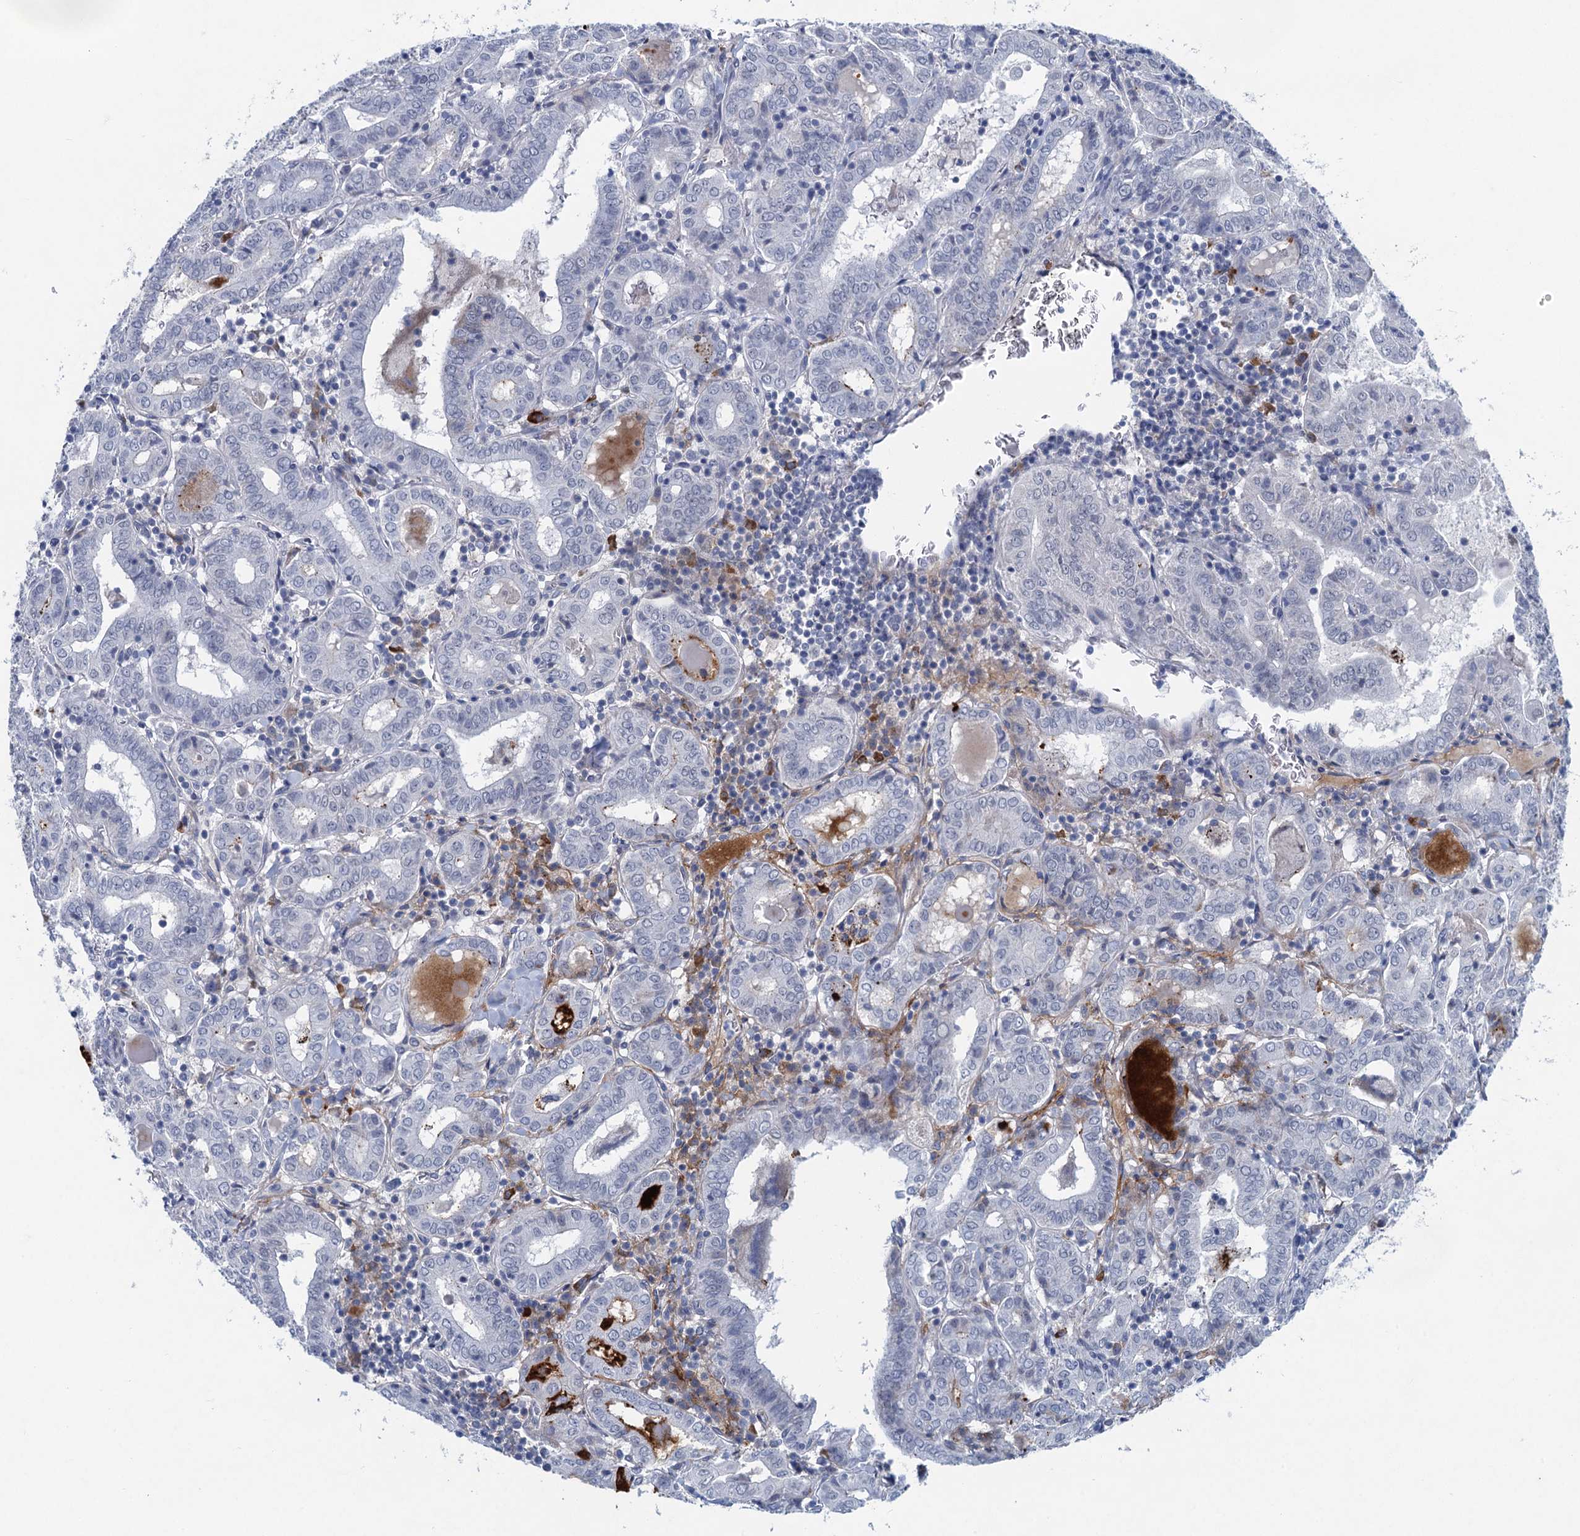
{"staining": {"intensity": "negative", "quantity": "none", "location": "none"}, "tissue": "thyroid cancer", "cell_type": "Tumor cells", "image_type": "cancer", "snomed": [{"axis": "morphology", "description": "Papillary adenocarcinoma, NOS"}, {"axis": "topography", "description": "Thyroid gland"}], "caption": "DAB (3,3'-diaminobenzidine) immunohistochemical staining of human thyroid cancer (papillary adenocarcinoma) exhibits no significant positivity in tumor cells. (Stains: DAB immunohistochemistry with hematoxylin counter stain, Microscopy: brightfield microscopy at high magnification).", "gene": "HAPSTR1", "patient": {"sex": "female", "age": 72}}